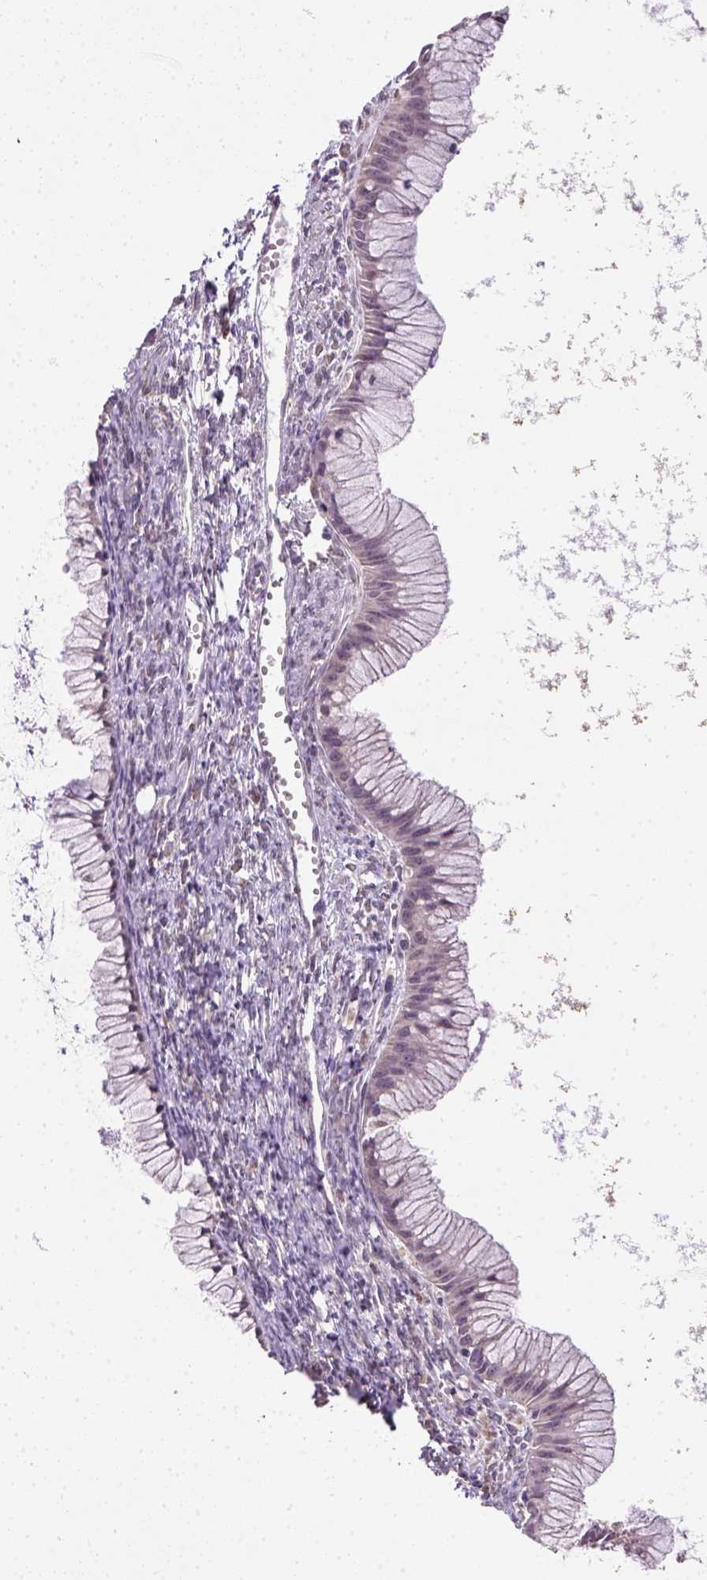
{"staining": {"intensity": "weak", "quantity": "<25%", "location": "cytoplasmic/membranous"}, "tissue": "ovarian cancer", "cell_type": "Tumor cells", "image_type": "cancer", "snomed": [{"axis": "morphology", "description": "Cystadenocarcinoma, mucinous, NOS"}, {"axis": "topography", "description": "Ovary"}], "caption": "Ovarian mucinous cystadenocarcinoma stained for a protein using immunohistochemistry (IHC) demonstrates no positivity tumor cells.", "gene": "NUDT10", "patient": {"sex": "female", "age": 41}}